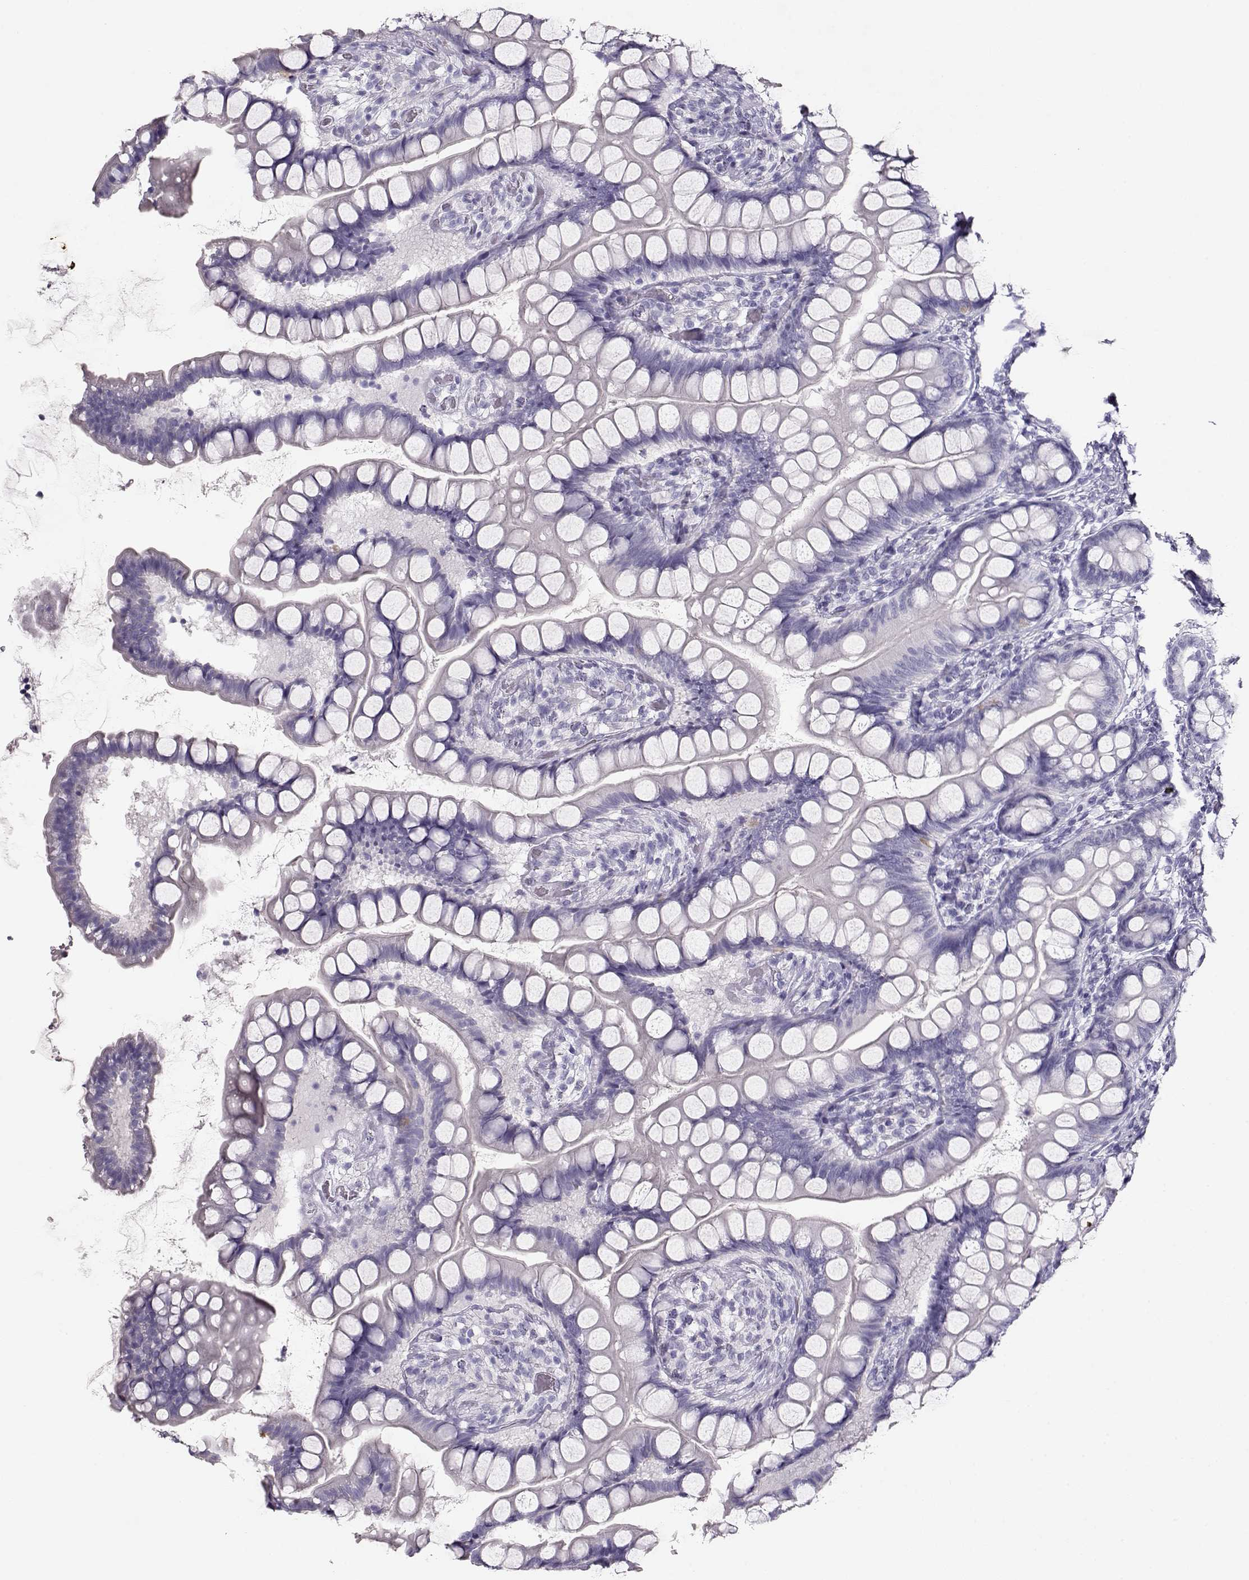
{"staining": {"intensity": "negative", "quantity": "none", "location": "none"}, "tissue": "small intestine", "cell_type": "Glandular cells", "image_type": "normal", "snomed": [{"axis": "morphology", "description": "Normal tissue, NOS"}, {"axis": "topography", "description": "Small intestine"}], "caption": "Micrograph shows no significant protein staining in glandular cells of unremarkable small intestine. The staining was performed using DAB to visualize the protein expression in brown, while the nuclei were stained in blue with hematoxylin (Magnification: 20x).", "gene": "ACTN2", "patient": {"sex": "male", "age": 70}}